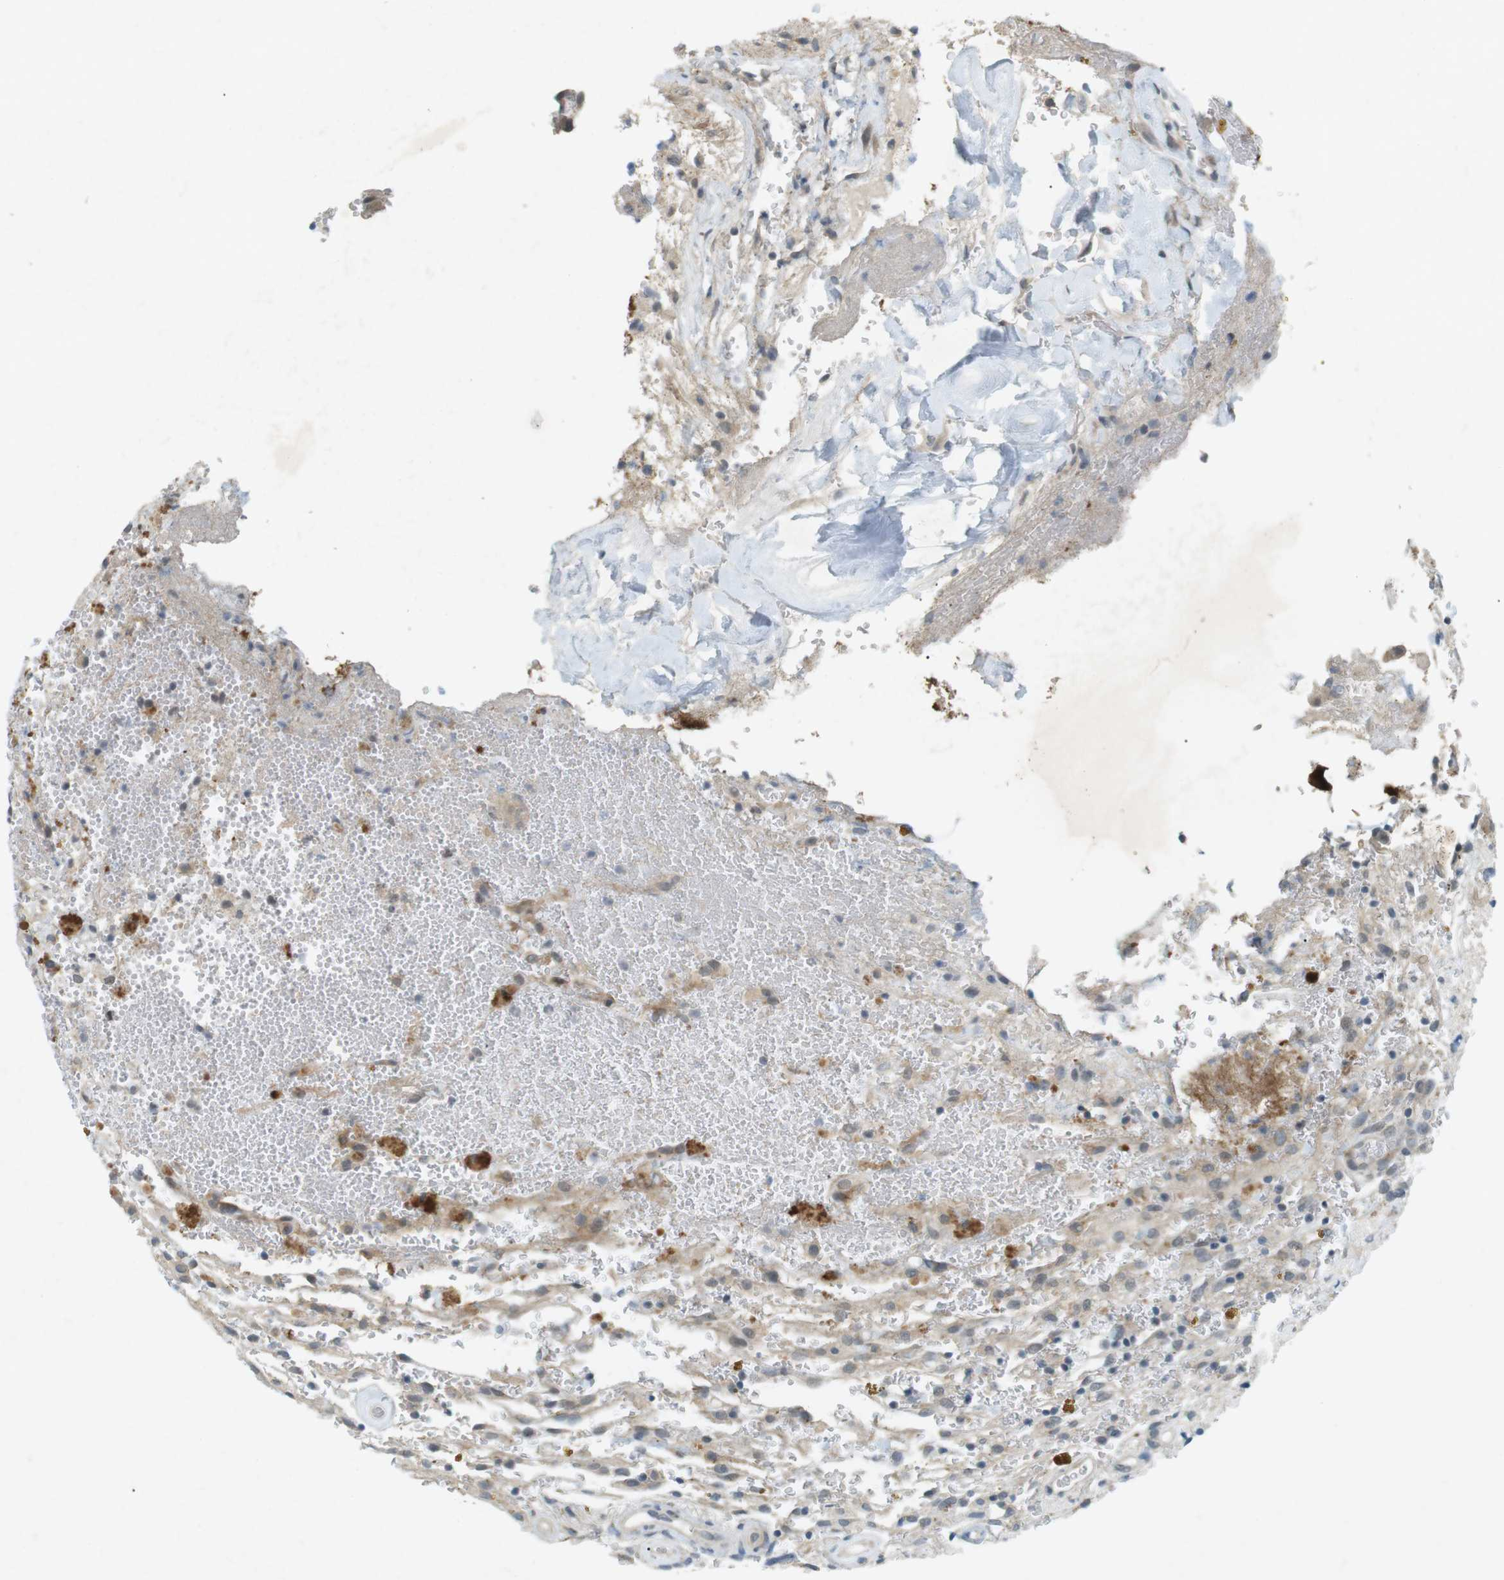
{"staining": {"intensity": "weak", "quantity": "<25%", "location": "cytoplasmic/membranous"}, "tissue": "glioma", "cell_type": "Tumor cells", "image_type": "cancer", "snomed": [{"axis": "morphology", "description": "Glioma, malignant, High grade"}, {"axis": "topography", "description": "Brain"}], "caption": "Immunohistochemical staining of malignant glioma (high-grade) shows no significant staining in tumor cells.", "gene": "RTN3", "patient": {"sex": "male", "age": 33}}